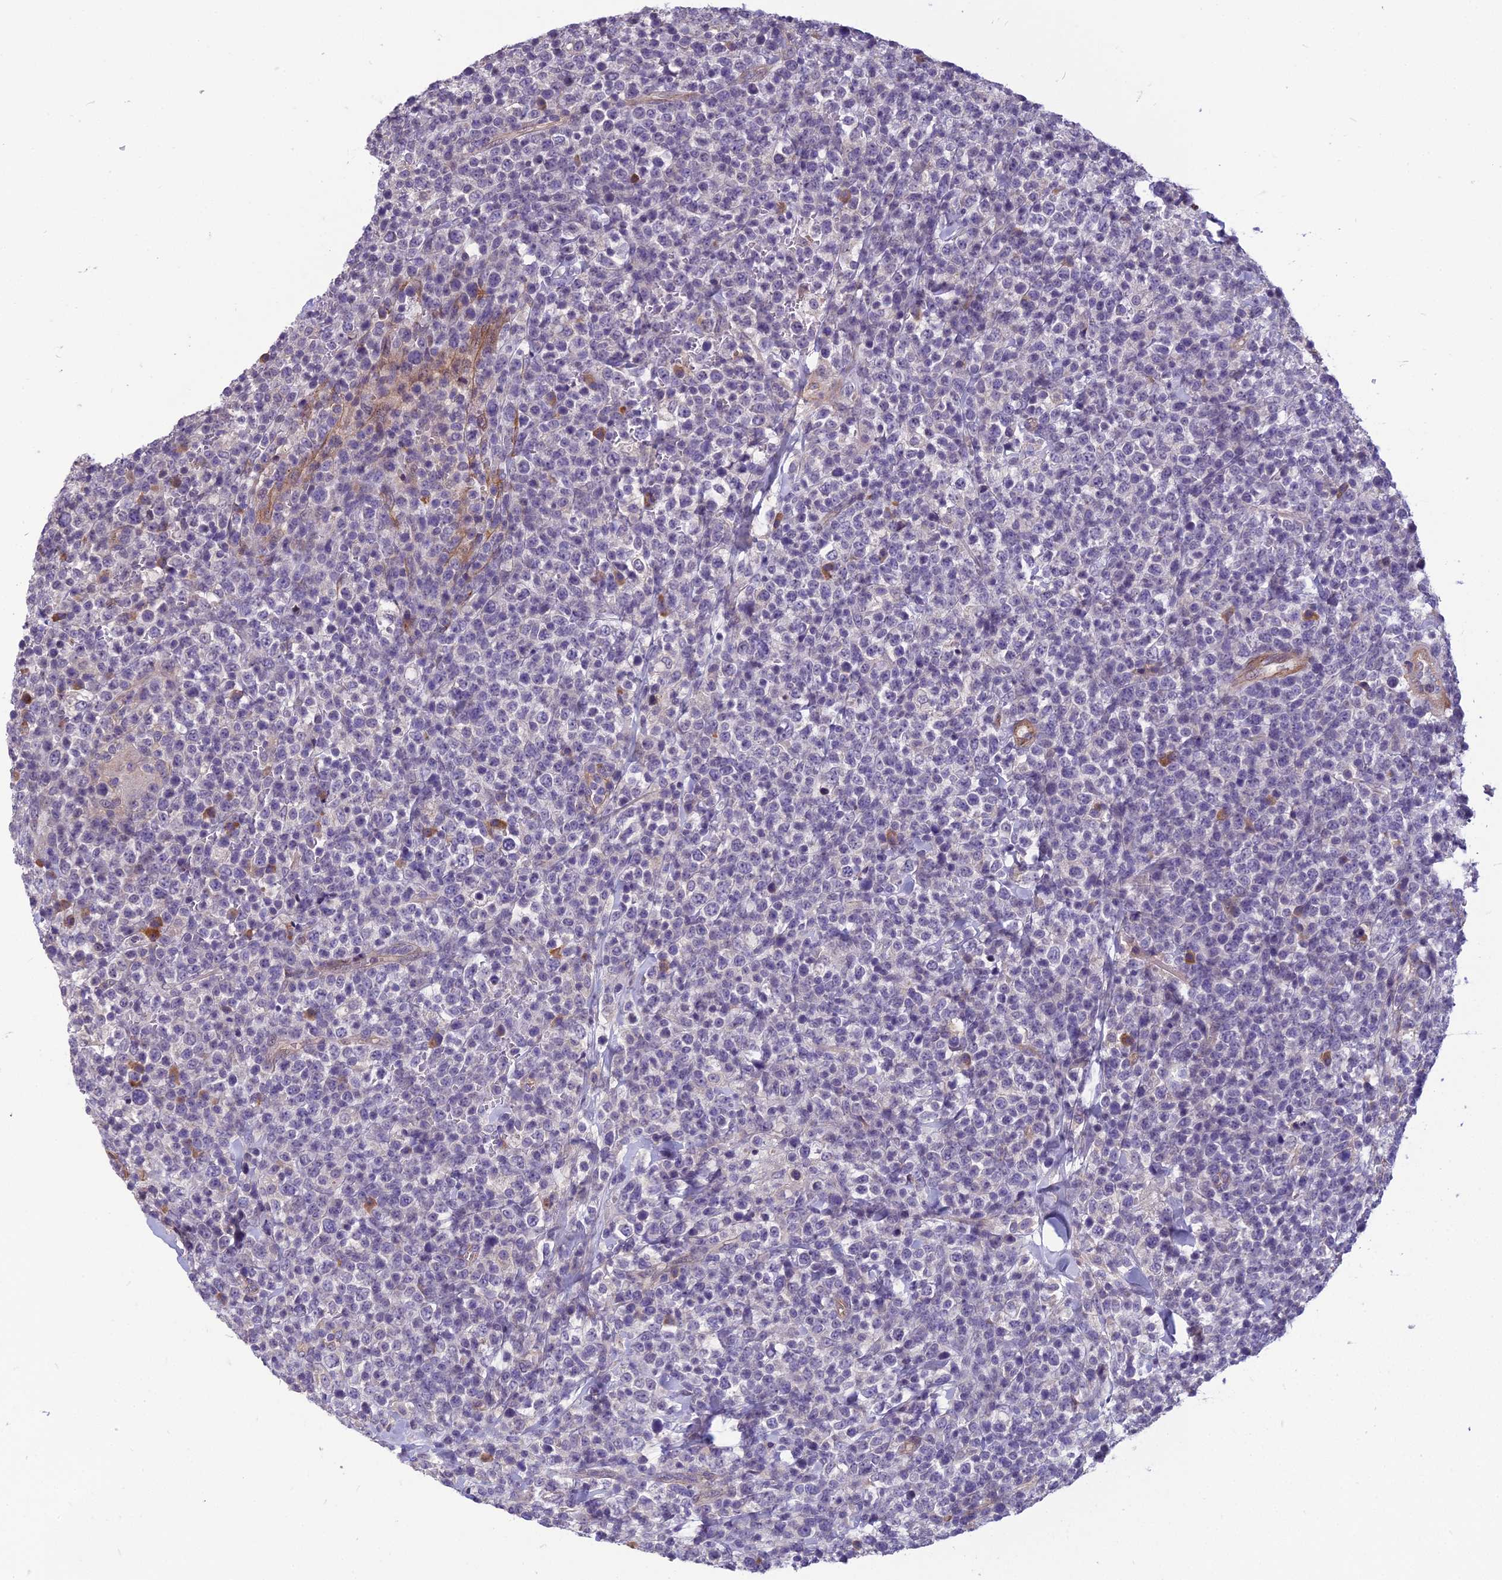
{"staining": {"intensity": "negative", "quantity": "none", "location": "none"}, "tissue": "lymphoma", "cell_type": "Tumor cells", "image_type": "cancer", "snomed": [{"axis": "morphology", "description": "Malignant lymphoma, non-Hodgkin's type, High grade"}, {"axis": "topography", "description": "Colon"}], "caption": "DAB immunohistochemical staining of human lymphoma reveals no significant positivity in tumor cells. The staining is performed using DAB (3,3'-diaminobenzidine) brown chromogen with nuclei counter-stained in using hematoxylin.", "gene": "TSPAN15", "patient": {"sex": "female", "age": 53}}